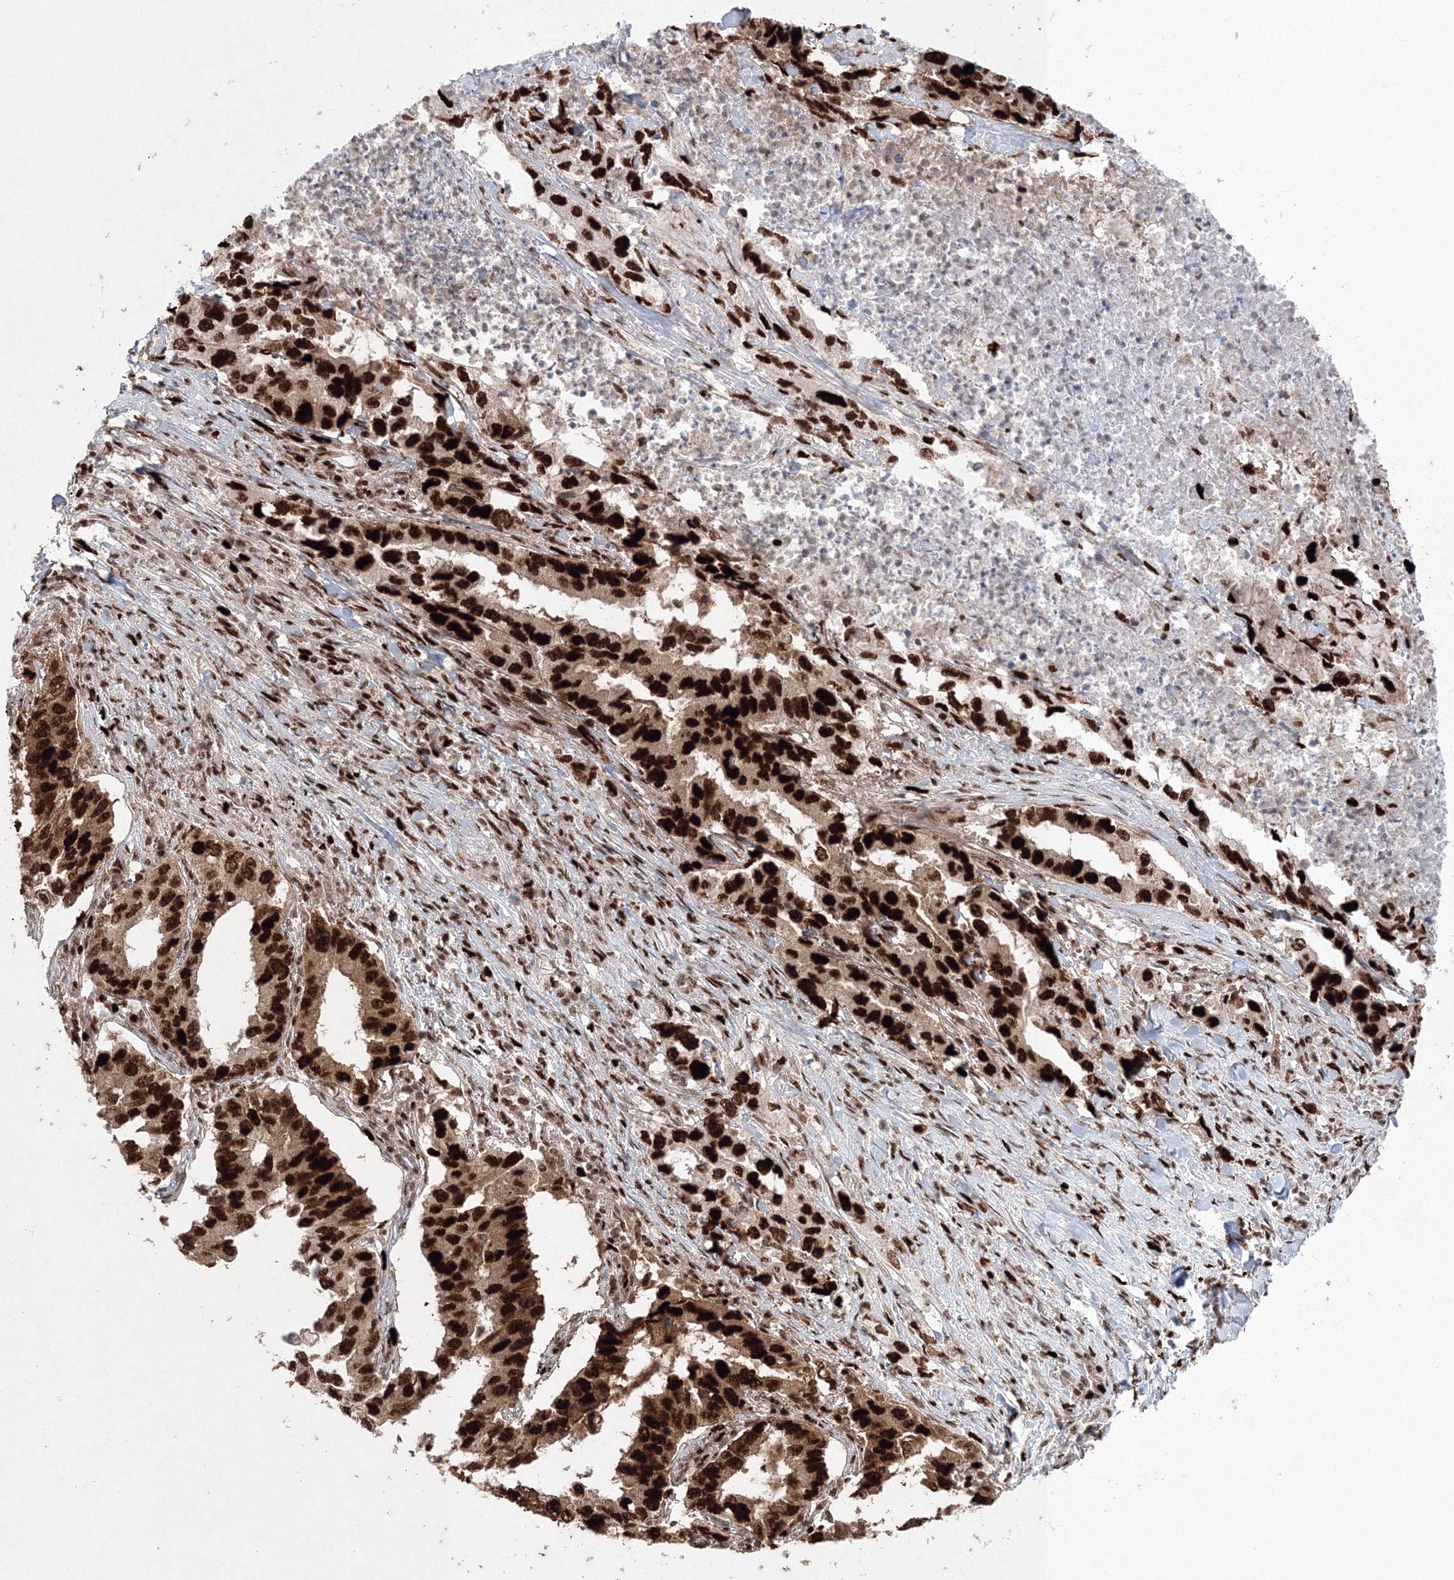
{"staining": {"intensity": "strong", "quantity": ">75%", "location": "cytoplasmic/membranous,nuclear"}, "tissue": "lung cancer", "cell_type": "Tumor cells", "image_type": "cancer", "snomed": [{"axis": "morphology", "description": "Adenocarcinoma, NOS"}, {"axis": "topography", "description": "Lung"}], "caption": "A brown stain highlights strong cytoplasmic/membranous and nuclear staining of a protein in human lung cancer (adenocarcinoma) tumor cells. (IHC, brightfield microscopy, high magnification).", "gene": "LIG1", "patient": {"sex": "female", "age": 51}}